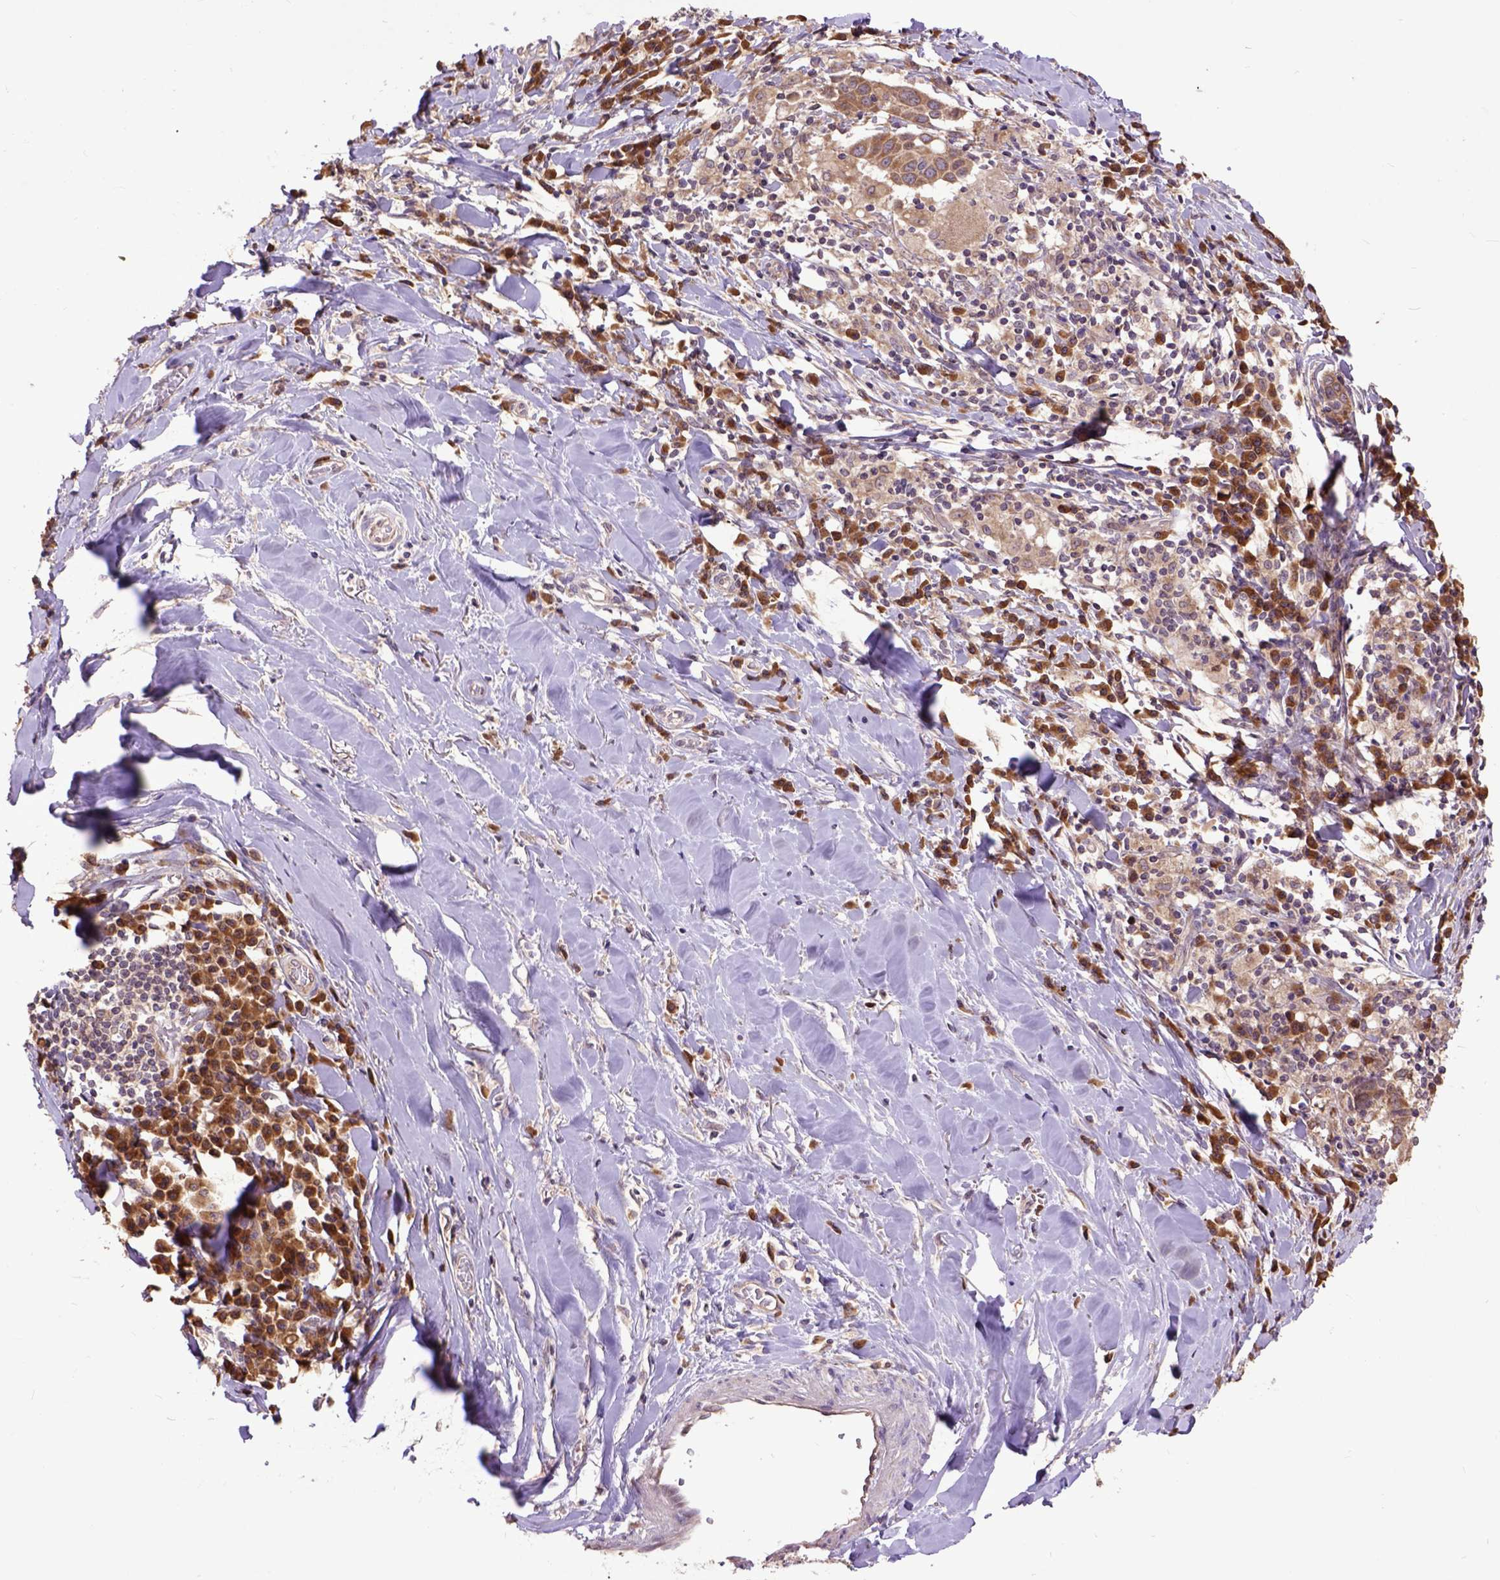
{"staining": {"intensity": "moderate", "quantity": ">75%", "location": "cytoplasmic/membranous"}, "tissue": "lung cancer", "cell_type": "Tumor cells", "image_type": "cancer", "snomed": [{"axis": "morphology", "description": "Squamous cell carcinoma, NOS"}, {"axis": "topography", "description": "Lung"}], "caption": "An immunohistochemistry photomicrograph of tumor tissue is shown. Protein staining in brown shows moderate cytoplasmic/membranous positivity in lung cancer within tumor cells.", "gene": "ARL1", "patient": {"sex": "male", "age": 57}}